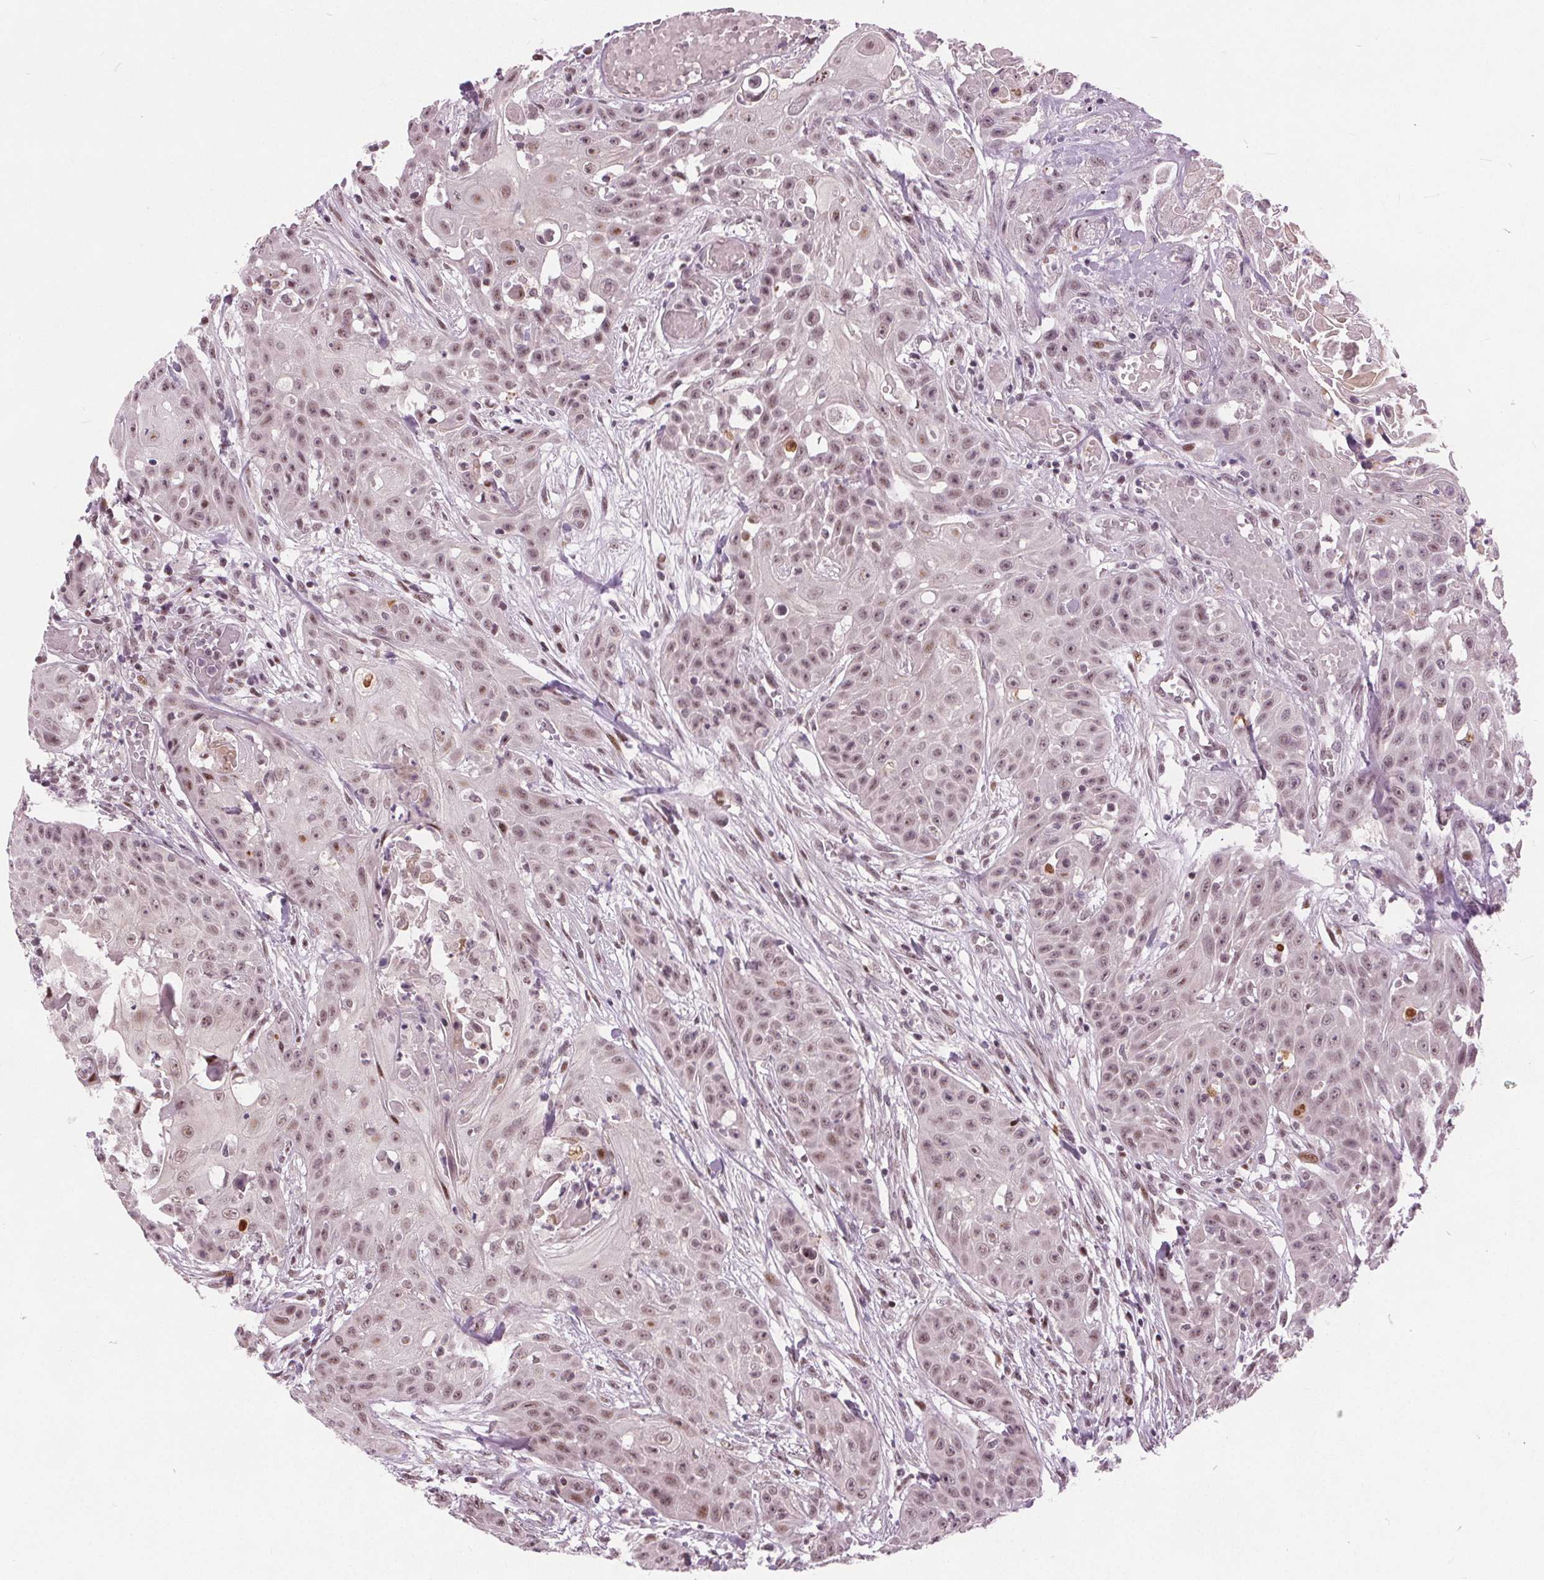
{"staining": {"intensity": "weak", "quantity": ">75%", "location": "nuclear"}, "tissue": "head and neck cancer", "cell_type": "Tumor cells", "image_type": "cancer", "snomed": [{"axis": "morphology", "description": "Squamous cell carcinoma, NOS"}, {"axis": "topography", "description": "Oral tissue"}, {"axis": "topography", "description": "Head-Neck"}], "caption": "Squamous cell carcinoma (head and neck) tissue shows weak nuclear staining in approximately >75% of tumor cells, visualized by immunohistochemistry. The protein is shown in brown color, while the nuclei are stained blue.", "gene": "TTC34", "patient": {"sex": "female", "age": 55}}